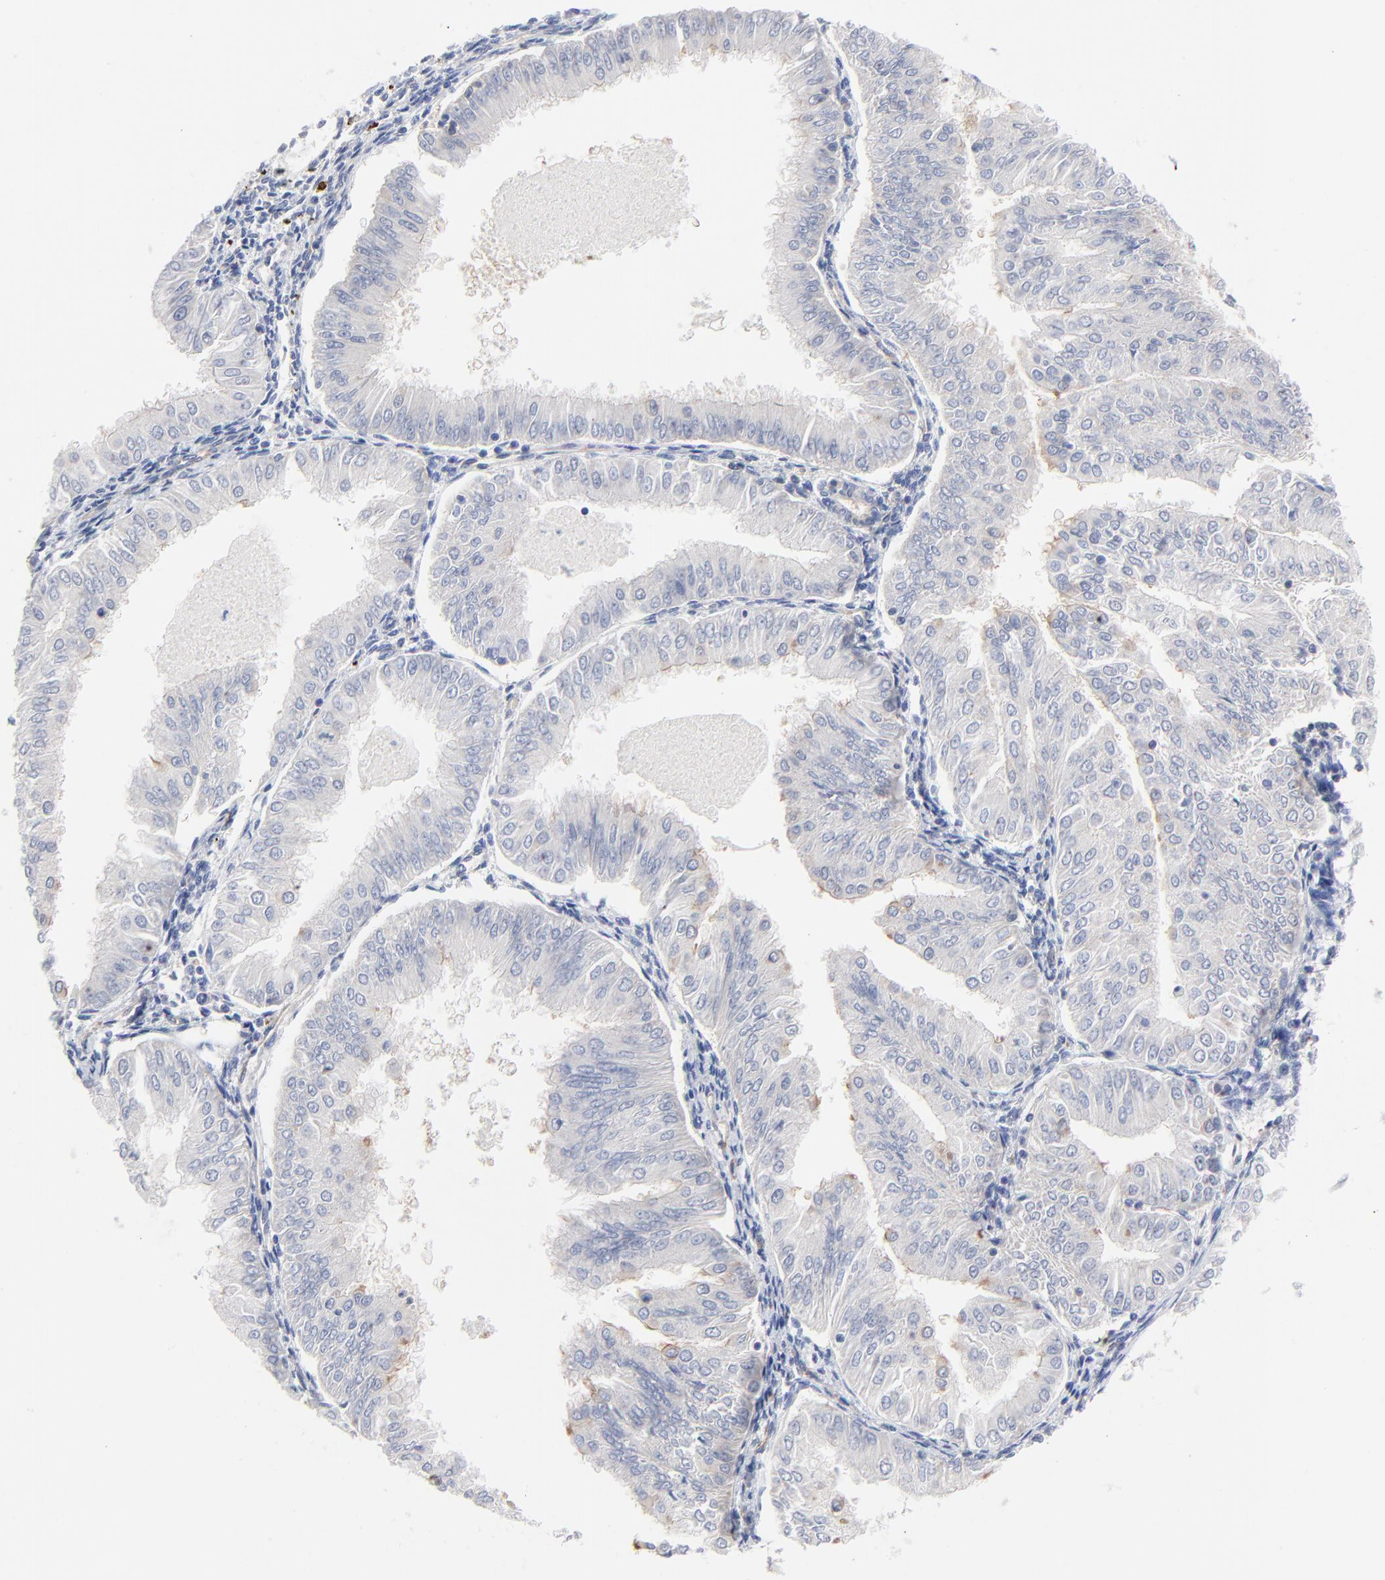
{"staining": {"intensity": "negative", "quantity": "none", "location": "none"}, "tissue": "endometrial cancer", "cell_type": "Tumor cells", "image_type": "cancer", "snomed": [{"axis": "morphology", "description": "Adenocarcinoma, NOS"}, {"axis": "topography", "description": "Endometrium"}], "caption": "An IHC histopathology image of endometrial adenocarcinoma is shown. There is no staining in tumor cells of endometrial adenocarcinoma.", "gene": "CD2AP", "patient": {"sex": "female", "age": 53}}